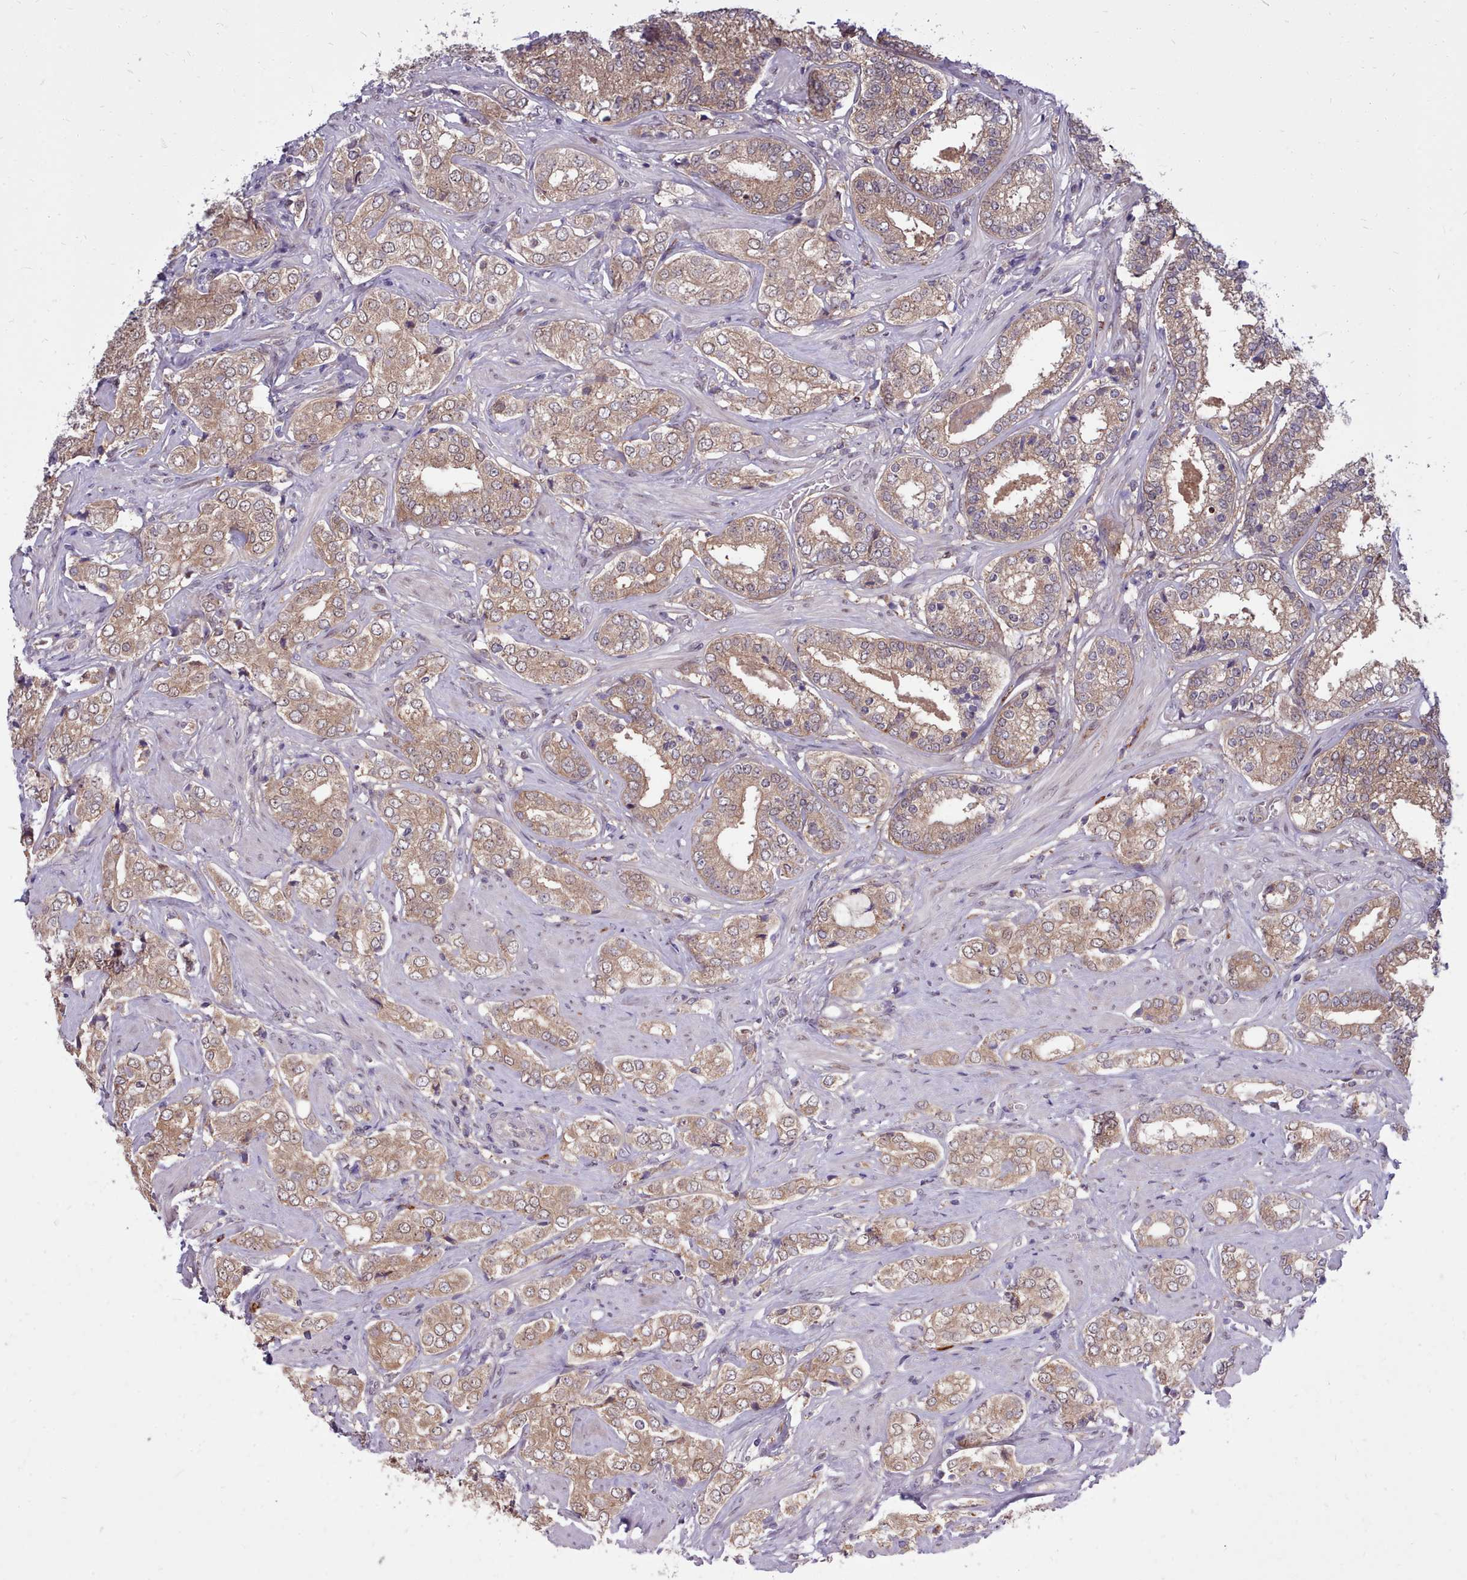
{"staining": {"intensity": "moderate", "quantity": ">75%", "location": "cytoplasmic/membranous"}, "tissue": "prostate cancer", "cell_type": "Tumor cells", "image_type": "cancer", "snomed": [{"axis": "morphology", "description": "Adenocarcinoma, High grade"}, {"axis": "topography", "description": "Prostate"}], "caption": "Brown immunohistochemical staining in prostate cancer exhibits moderate cytoplasmic/membranous expression in about >75% of tumor cells.", "gene": "AHCY", "patient": {"sex": "male", "age": 71}}